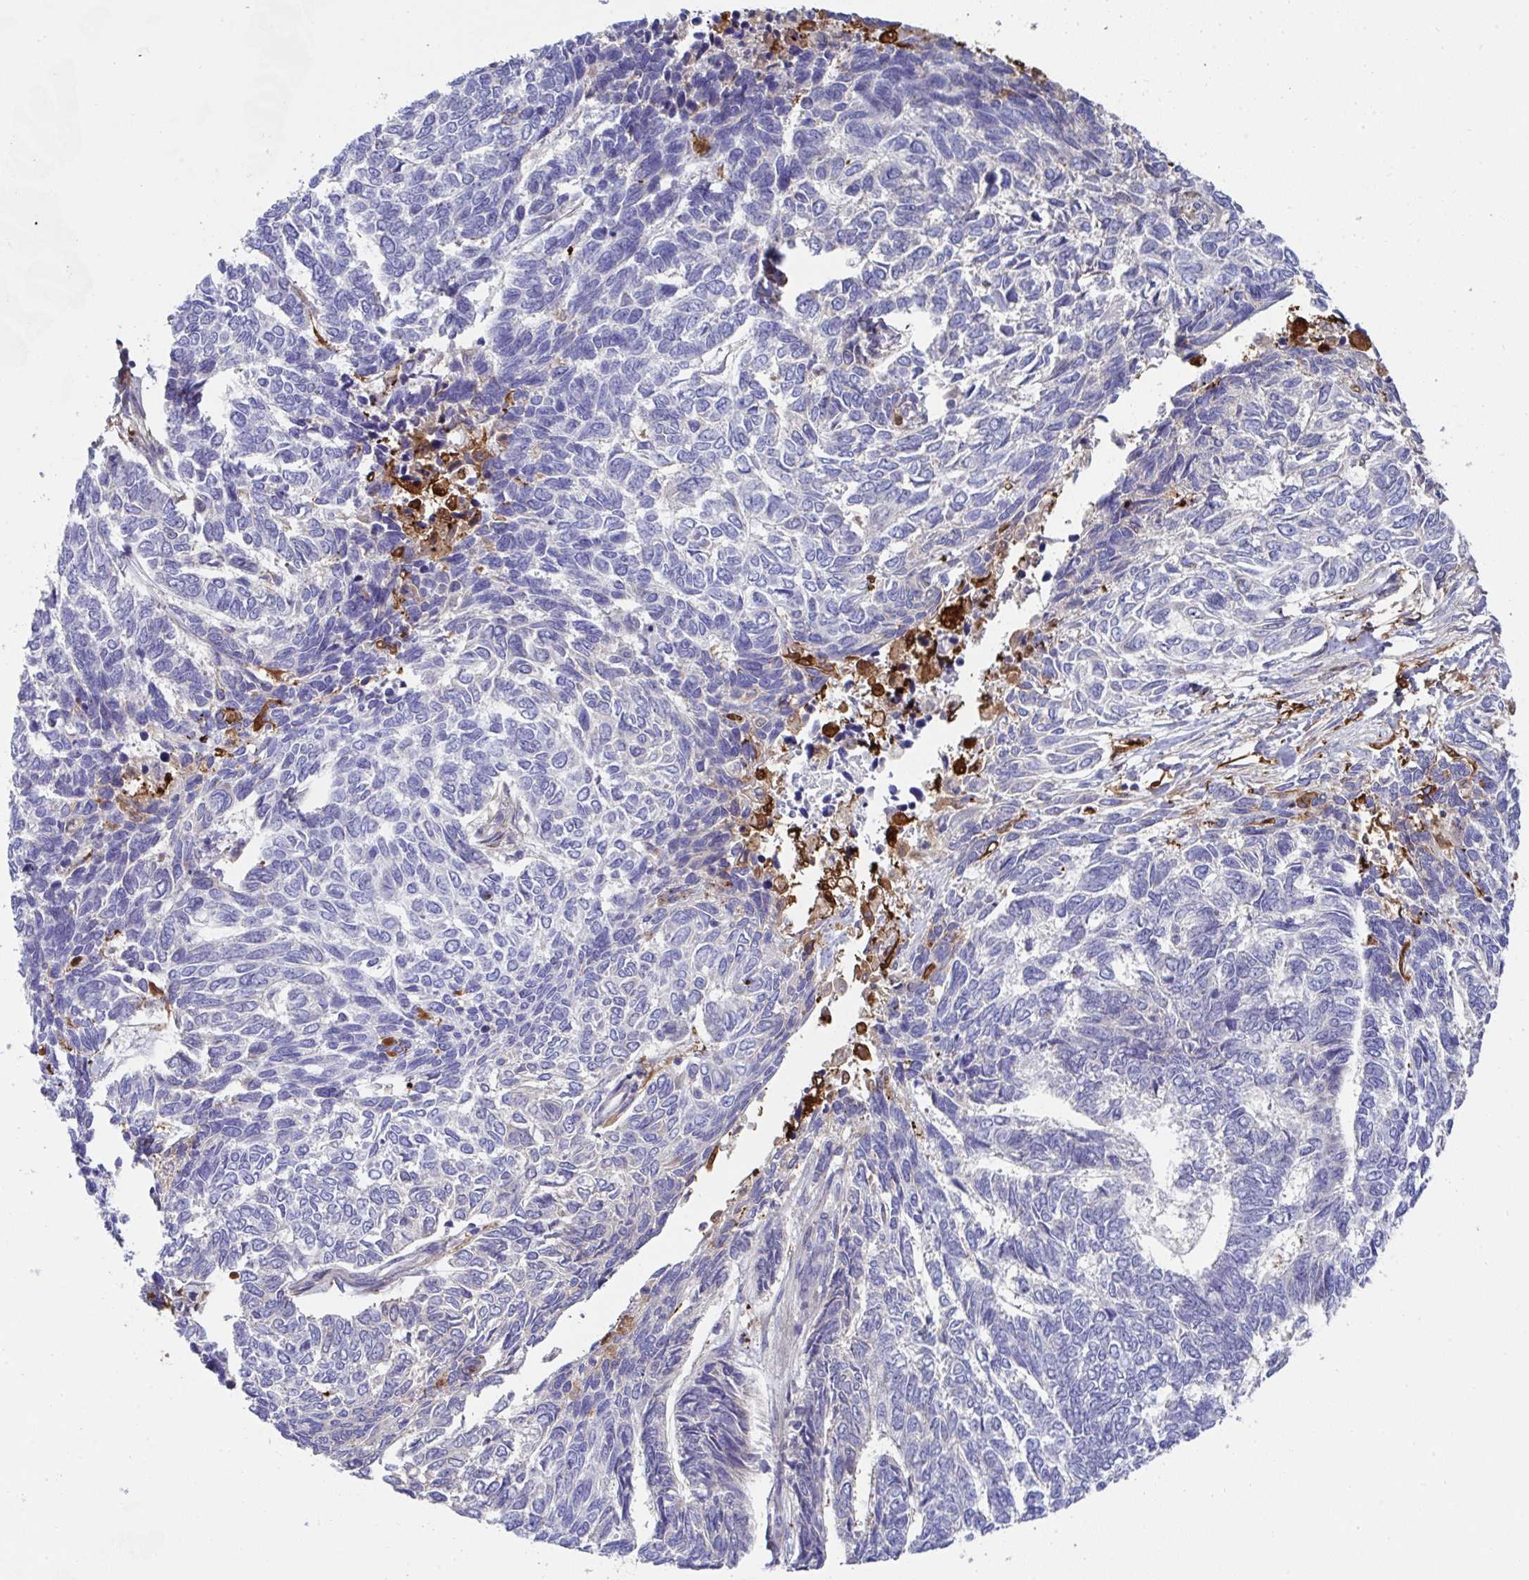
{"staining": {"intensity": "negative", "quantity": "none", "location": "none"}, "tissue": "skin cancer", "cell_type": "Tumor cells", "image_type": "cancer", "snomed": [{"axis": "morphology", "description": "Basal cell carcinoma"}, {"axis": "topography", "description": "Skin"}], "caption": "This is an immunohistochemistry (IHC) image of human basal cell carcinoma (skin). There is no expression in tumor cells.", "gene": "FBXL13", "patient": {"sex": "female", "age": 65}}